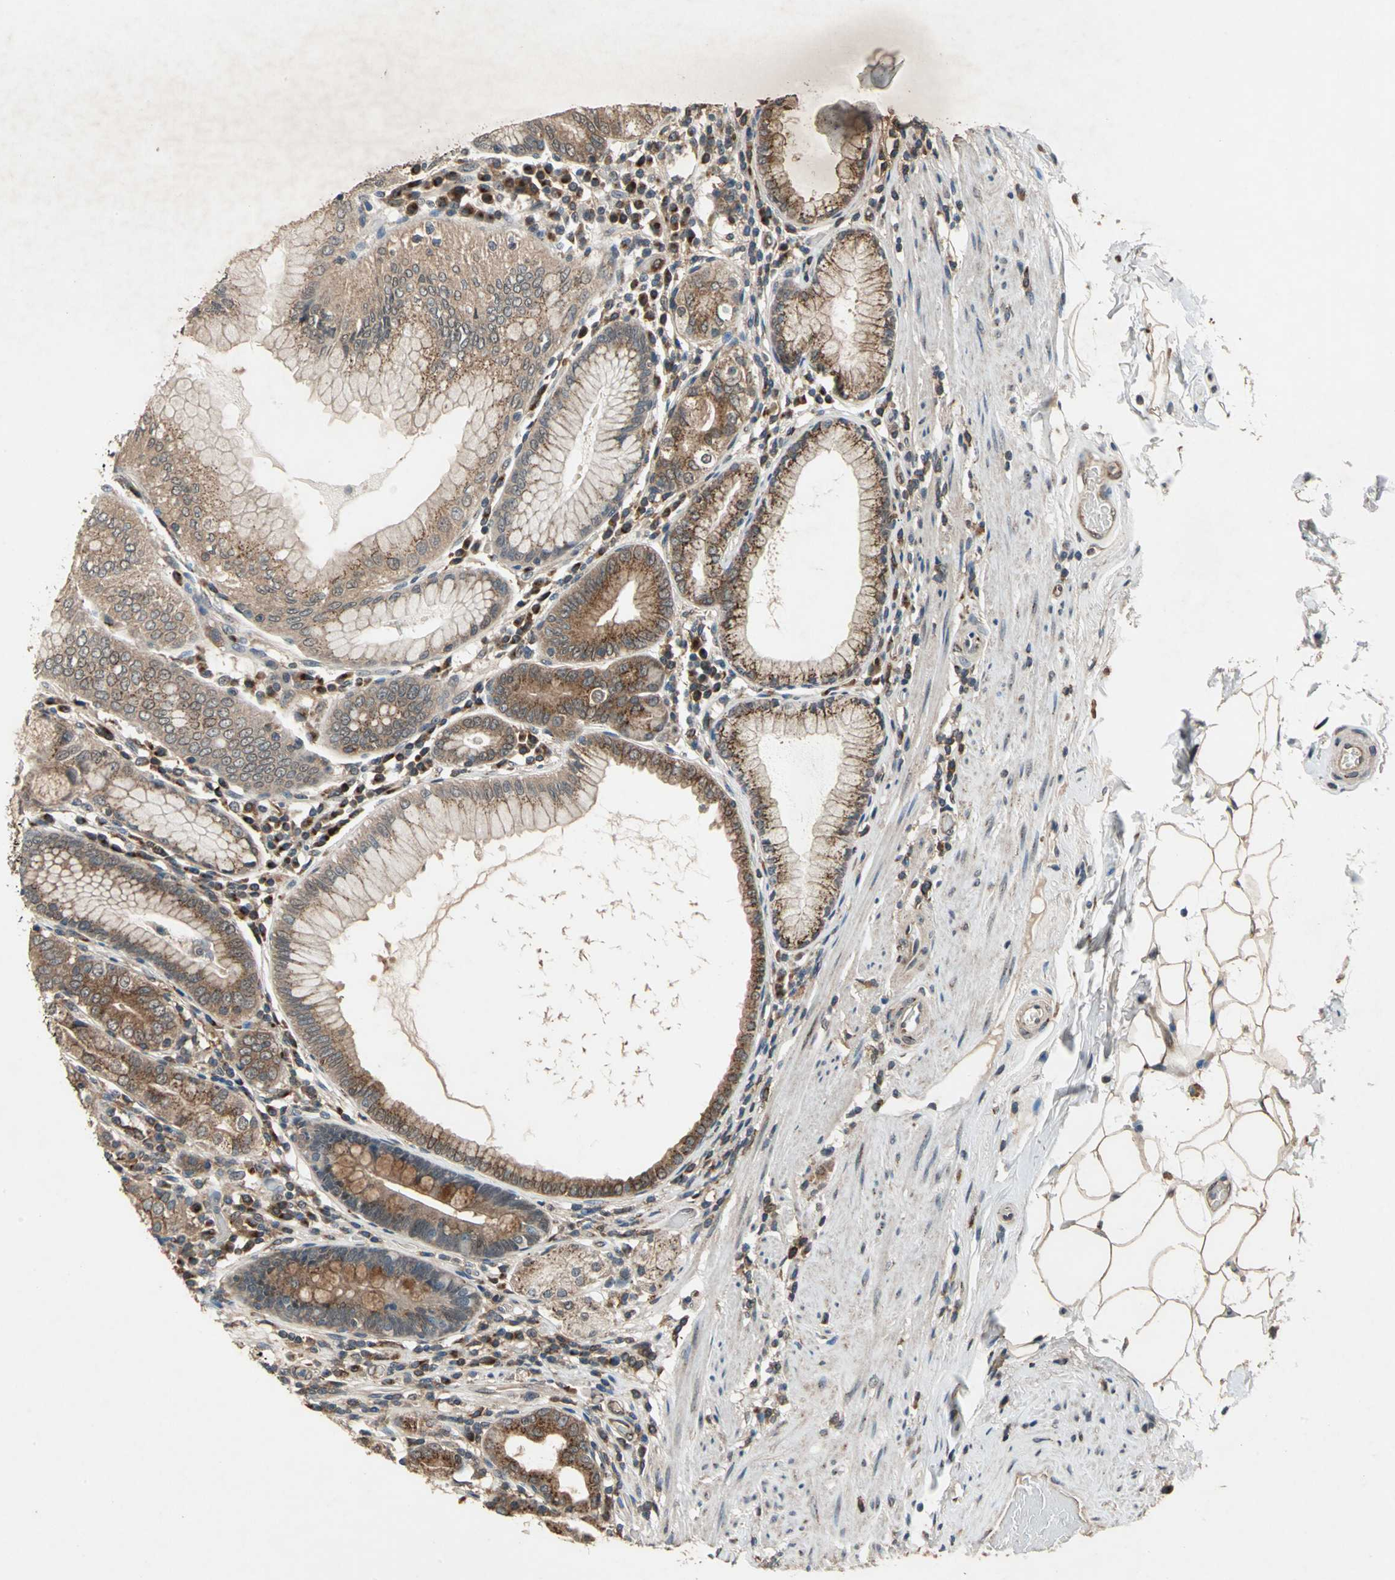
{"staining": {"intensity": "moderate", "quantity": ">75%", "location": "cytoplasmic/membranous"}, "tissue": "stomach", "cell_type": "Glandular cells", "image_type": "normal", "snomed": [{"axis": "morphology", "description": "Normal tissue, NOS"}, {"axis": "topography", "description": "Stomach, lower"}], "caption": "This histopathology image reveals normal stomach stained with immunohistochemistry (IHC) to label a protein in brown. The cytoplasmic/membranous of glandular cells show moderate positivity for the protein. Nuclei are counter-stained blue.", "gene": "NFKBIE", "patient": {"sex": "female", "age": 76}}